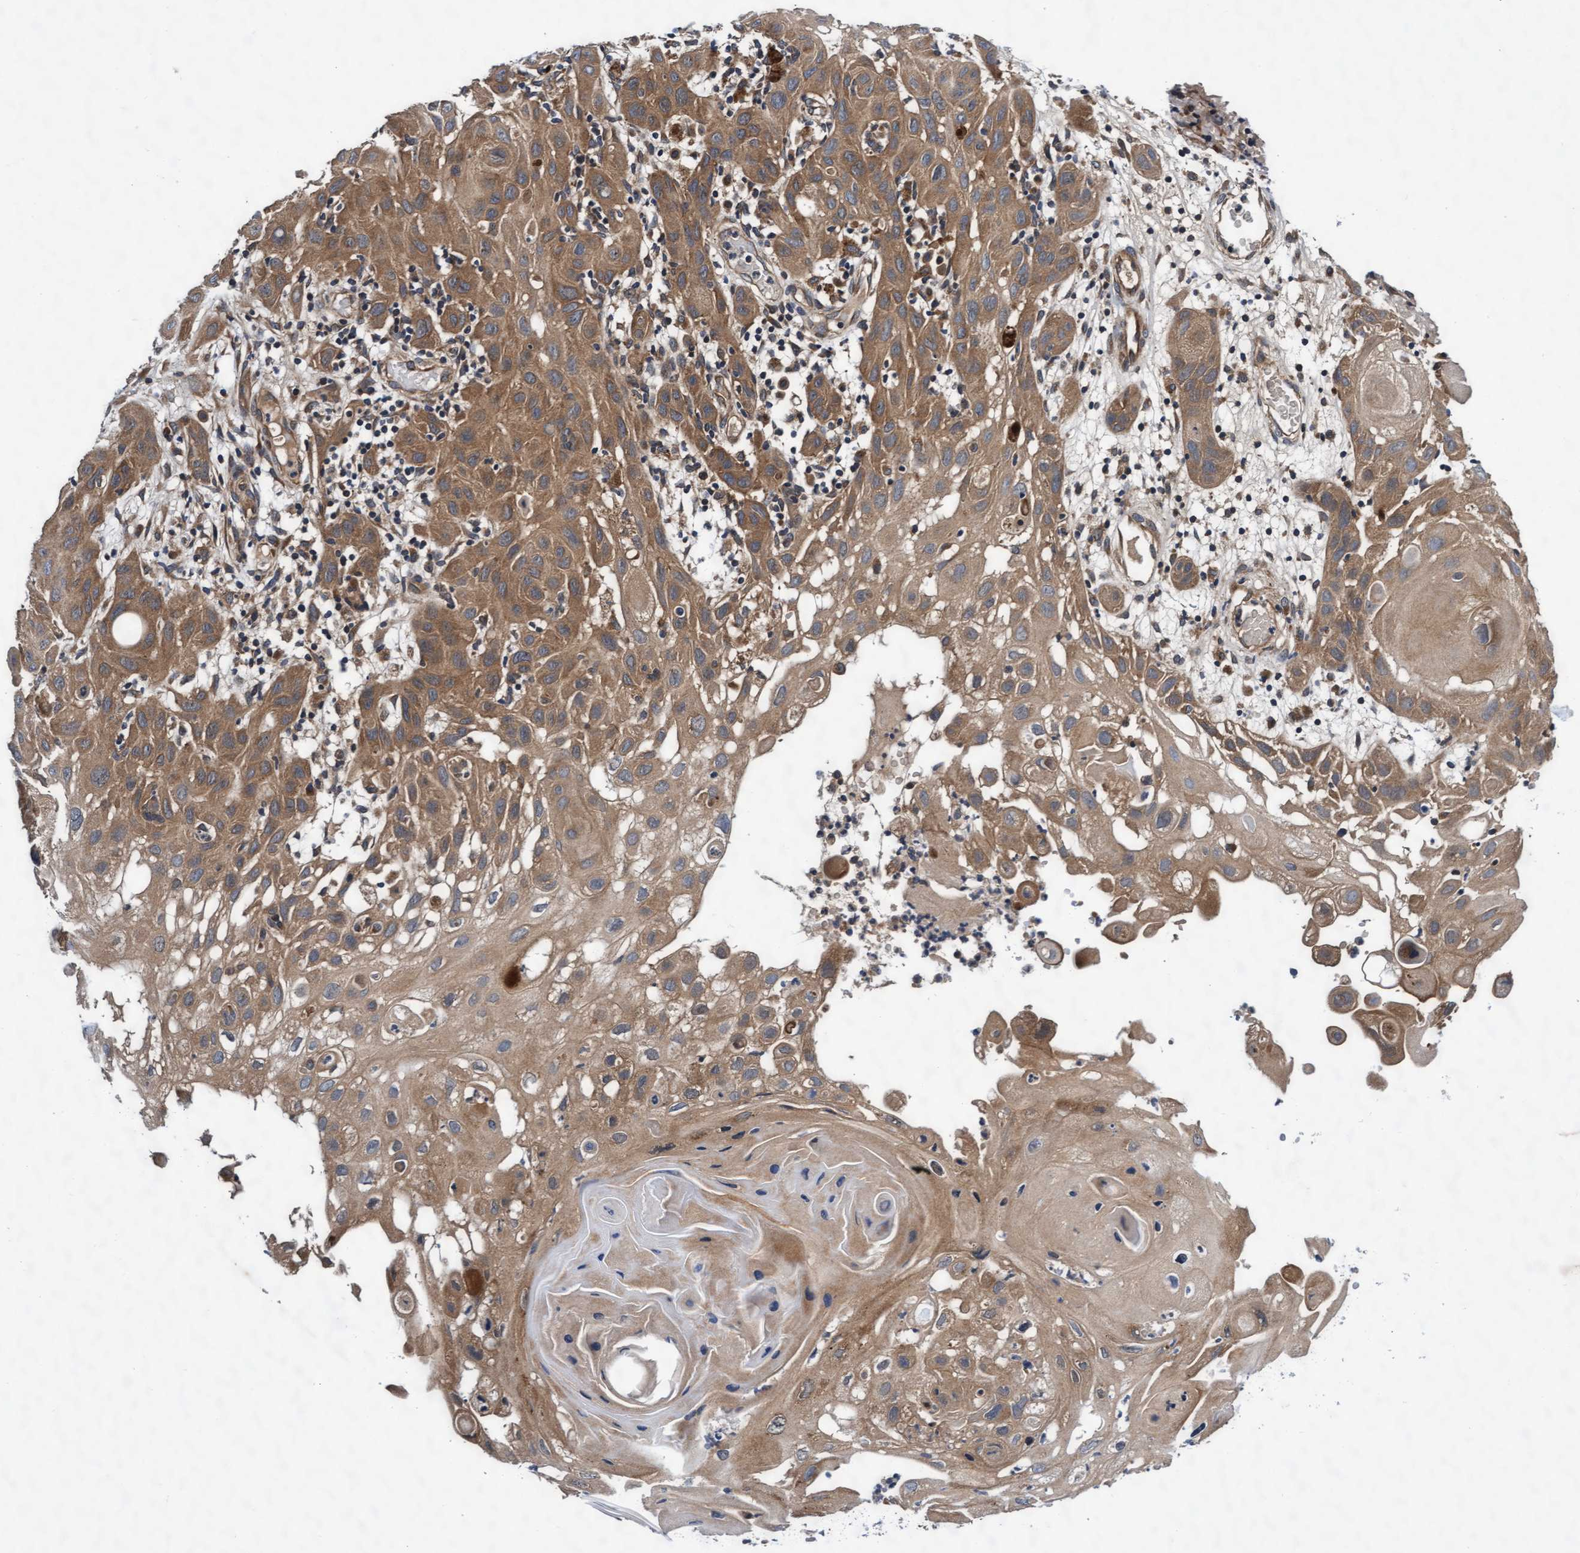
{"staining": {"intensity": "moderate", "quantity": ">75%", "location": "cytoplasmic/membranous"}, "tissue": "skin cancer", "cell_type": "Tumor cells", "image_type": "cancer", "snomed": [{"axis": "morphology", "description": "Squamous cell carcinoma, NOS"}, {"axis": "topography", "description": "Skin"}], "caption": "IHC staining of skin cancer (squamous cell carcinoma), which displays medium levels of moderate cytoplasmic/membranous positivity in approximately >75% of tumor cells indicating moderate cytoplasmic/membranous protein positivity. The staining was performed using DAB (brown) for protein detection and nuclei were counterstained in hematoxylin (blue).", "gene": "EFCAB13", "patient": {"sex": "female", "age": 96}}